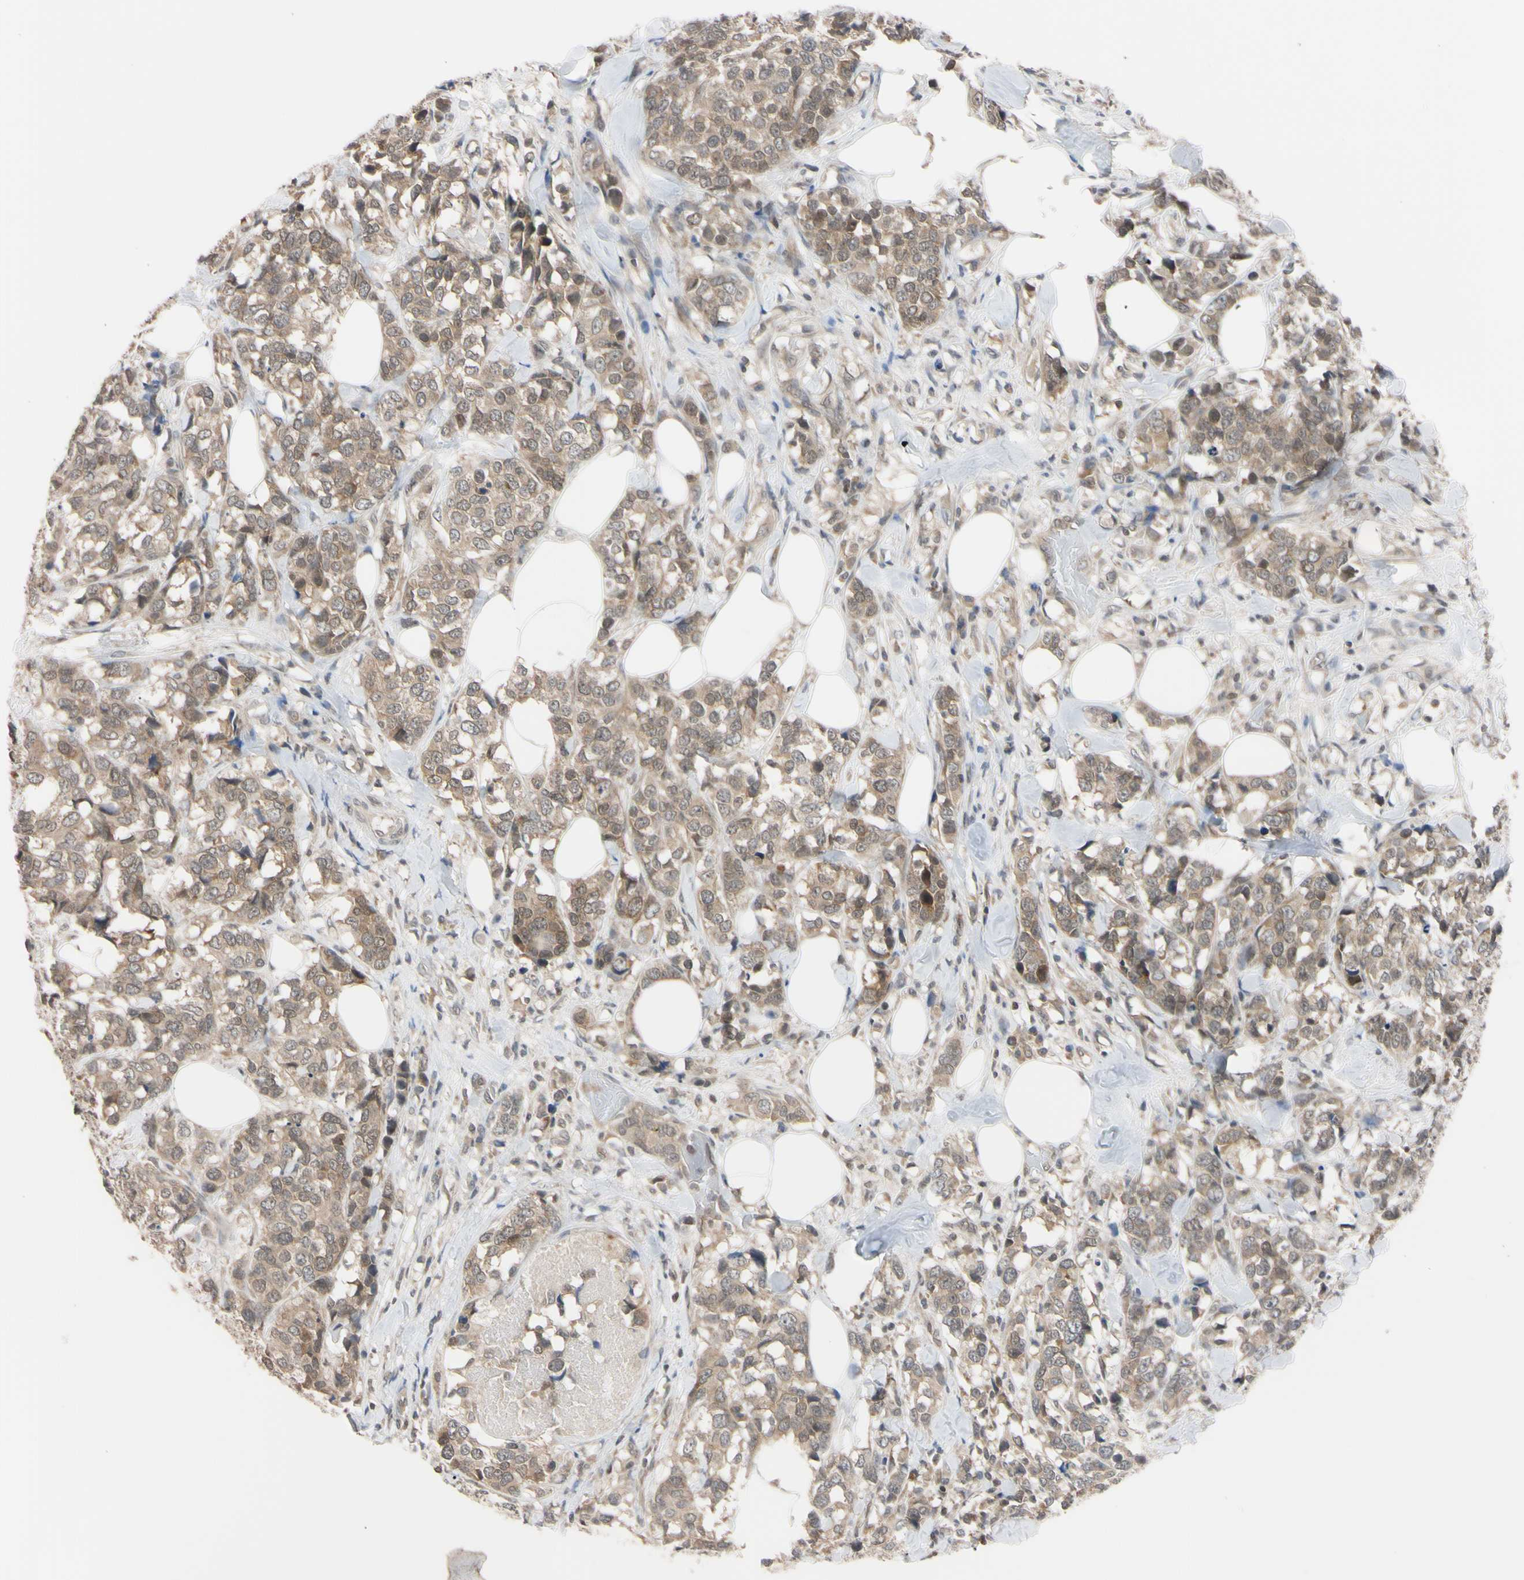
{"staining": {"intensity": "weak", "quantity": ">75%", "location": "cytoplasmic/membranous"}, "tissue": "breast cancer", "cell_type": "Tumor cells", "image_type": "cancer", "snomed": [{"axis": "morphology", "description": "Lobular carcinoma"}, {"axis": "topography", "description": "Breast"}], "caption": "Immunohistochemistry (IHC) of lobular carcinoma (breast) demonstrates low levels of weak cytoplasmic/membranous expression in about >75% of tumor cells.", "gene": "UBE2I", "patient": {"sex": "female", "age": 59}}